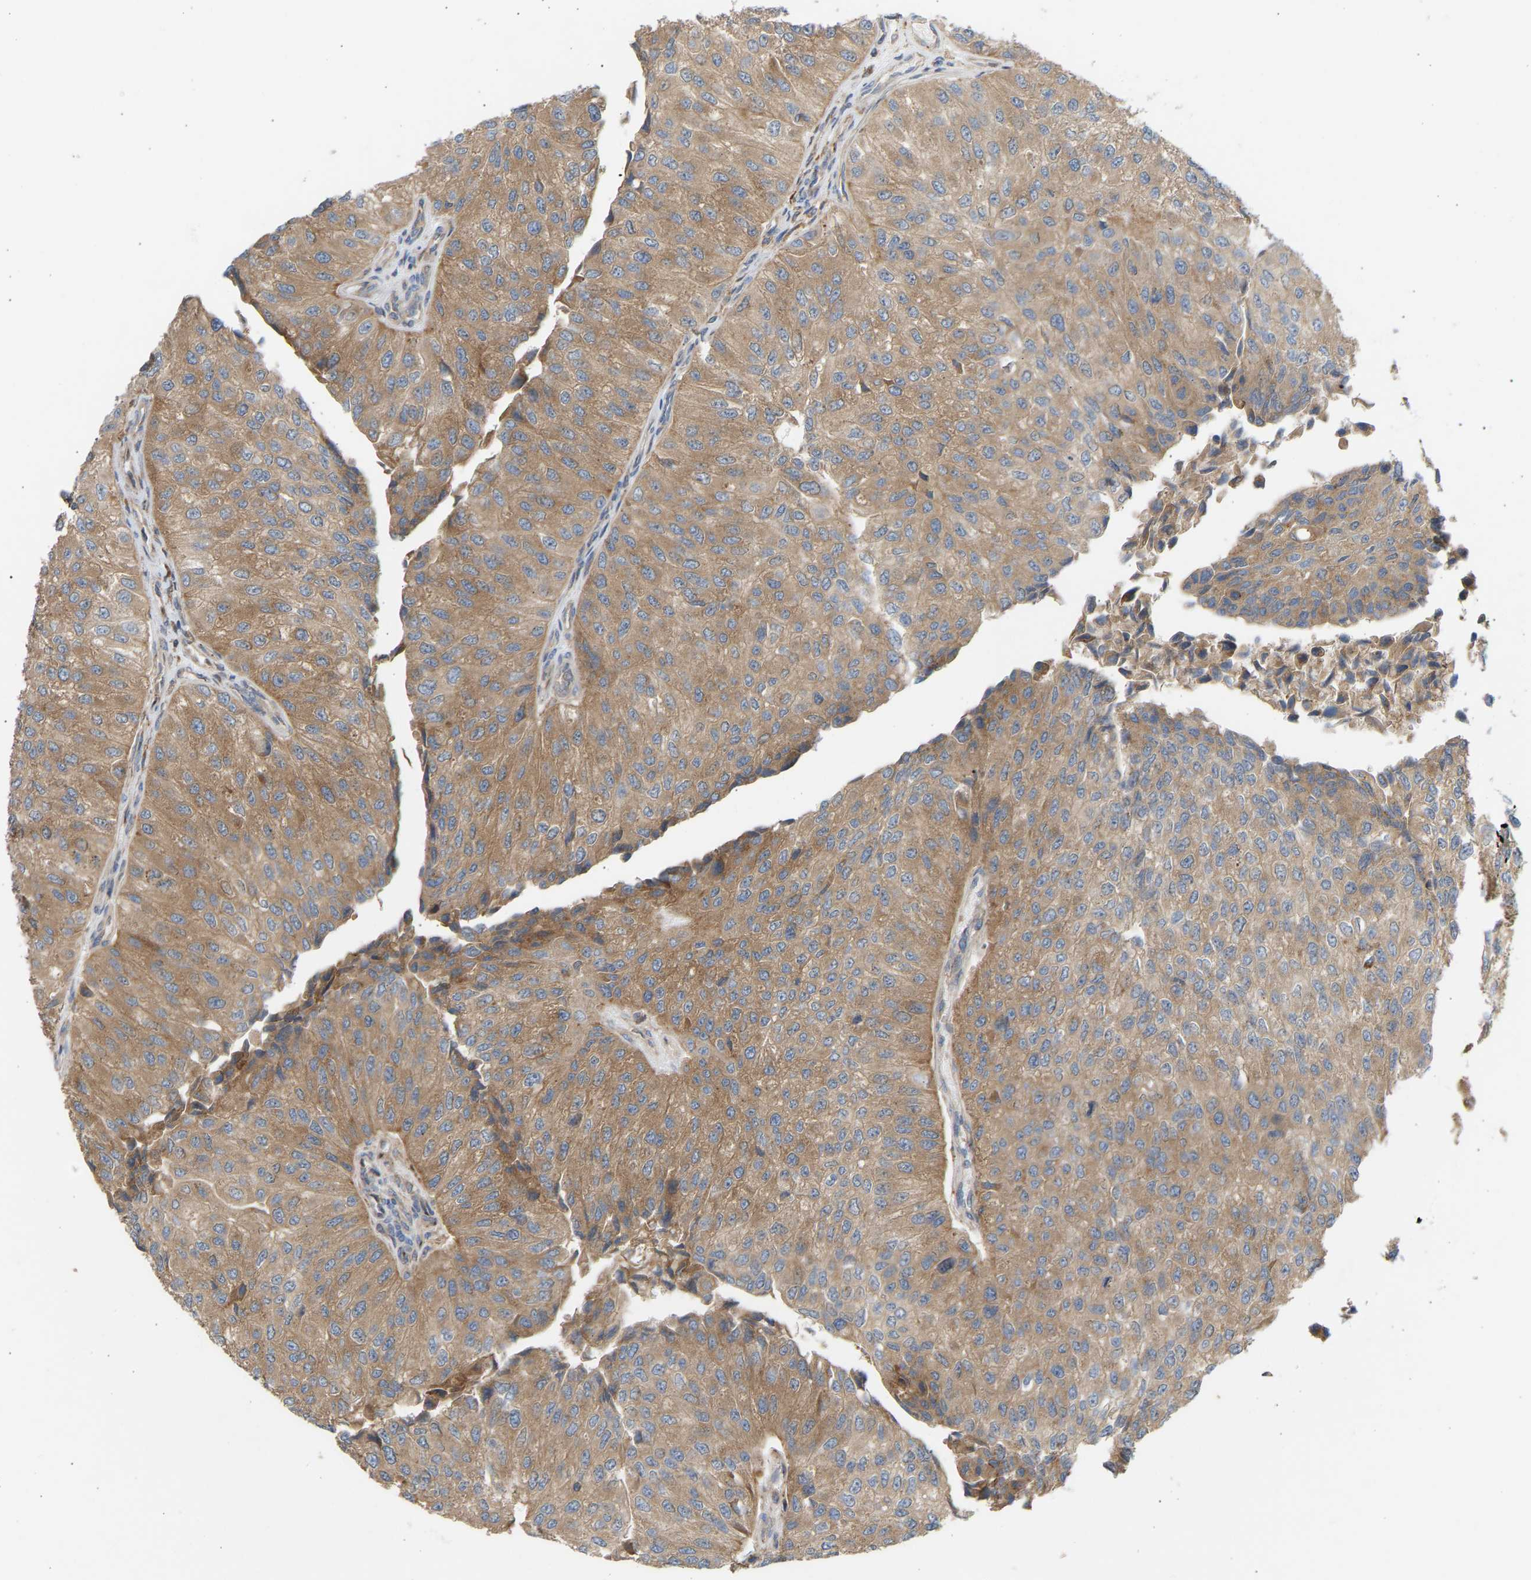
{"staining": {"intensity": "moderate", "quantity": ">75%", "location": "cytoplasmic/membranous"}, "tissue": "urothelial cancer", "cell_type": "Tumor cells", "image_type": "cancer", "snomed": [{"axis": "morphology", "description": "Urothelial carcinoma, High grade"}, {"axis": "topography", "description": "Kidney"}, {"axis": "topography", "description": "Urinary bladder"}], "caption": "Immunohistochemistry (IHC) (DAB) staining of urothelial cancer shows moderate cytoplasmic/membranous protein staining in approximately >75% of tumor cells.", "gene": "GCN1", "patient": {"sex": "male", "age": 77}}